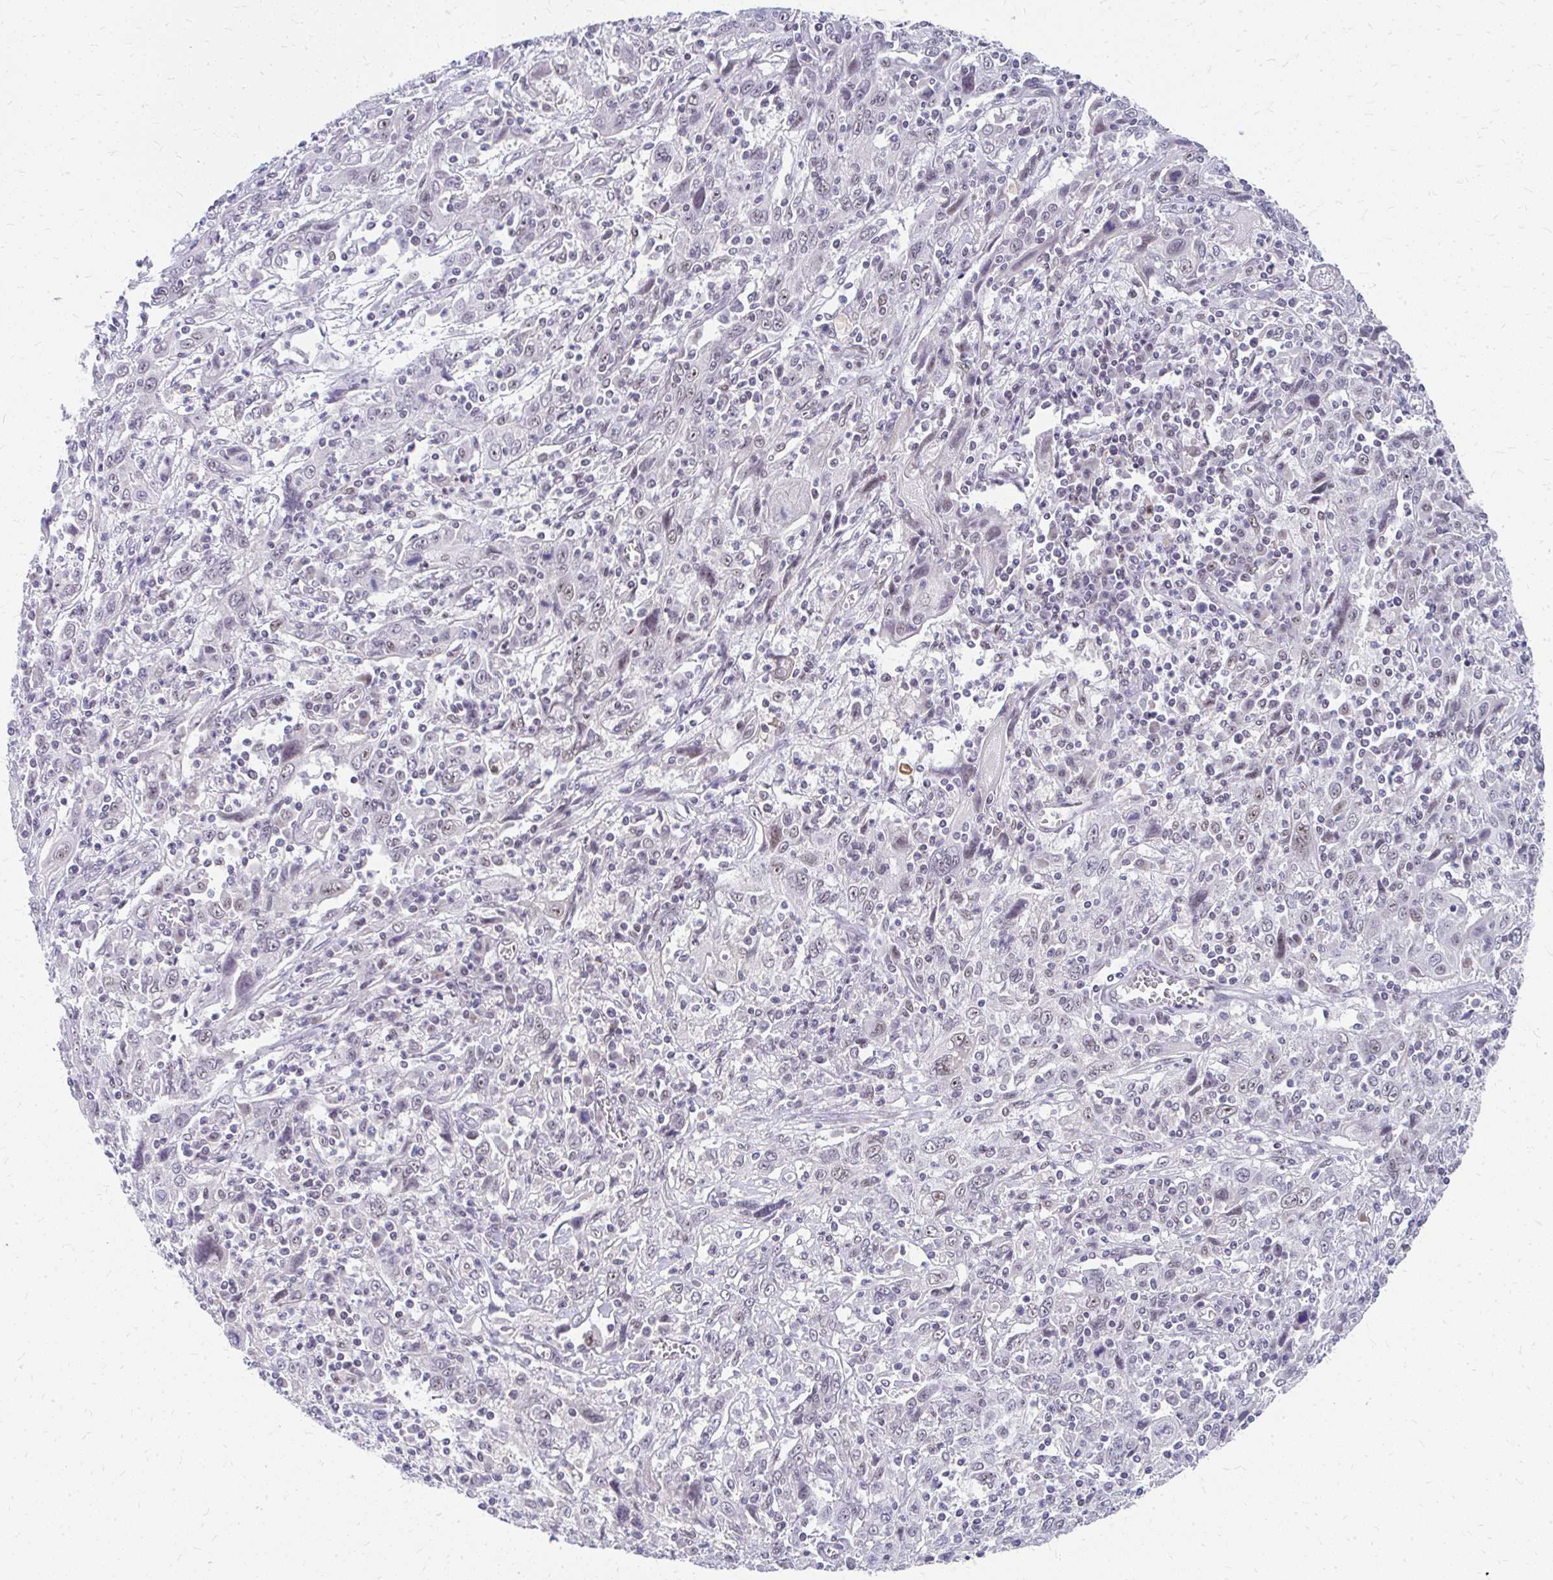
{"staining": {"intensity": "weak", "quantity": "<25%", "location": "nuclear"}, "tissue": "cervical cancer", "cell_type": "Tumor cells", "image_type": "cancer", "snomed": [{"axis": "morphology", "description": "Squamous cell carcinoma, NOS"}, {"axis": "topography", "description": "Cervix"}], "caption": "Immunohistochemistry of human squamous cell carcinoma (cervical) demonstrates no staining in tumor cells. (Stains: DAB (3,3'-diaminobenzidine) immunohistochemistry (IHC) with hematoxylin counter stain, Microscopy: brightfield microscopy at high magnification).", "gene": "GTF2H1", "patient": {"sex": "female", "age": 46}}